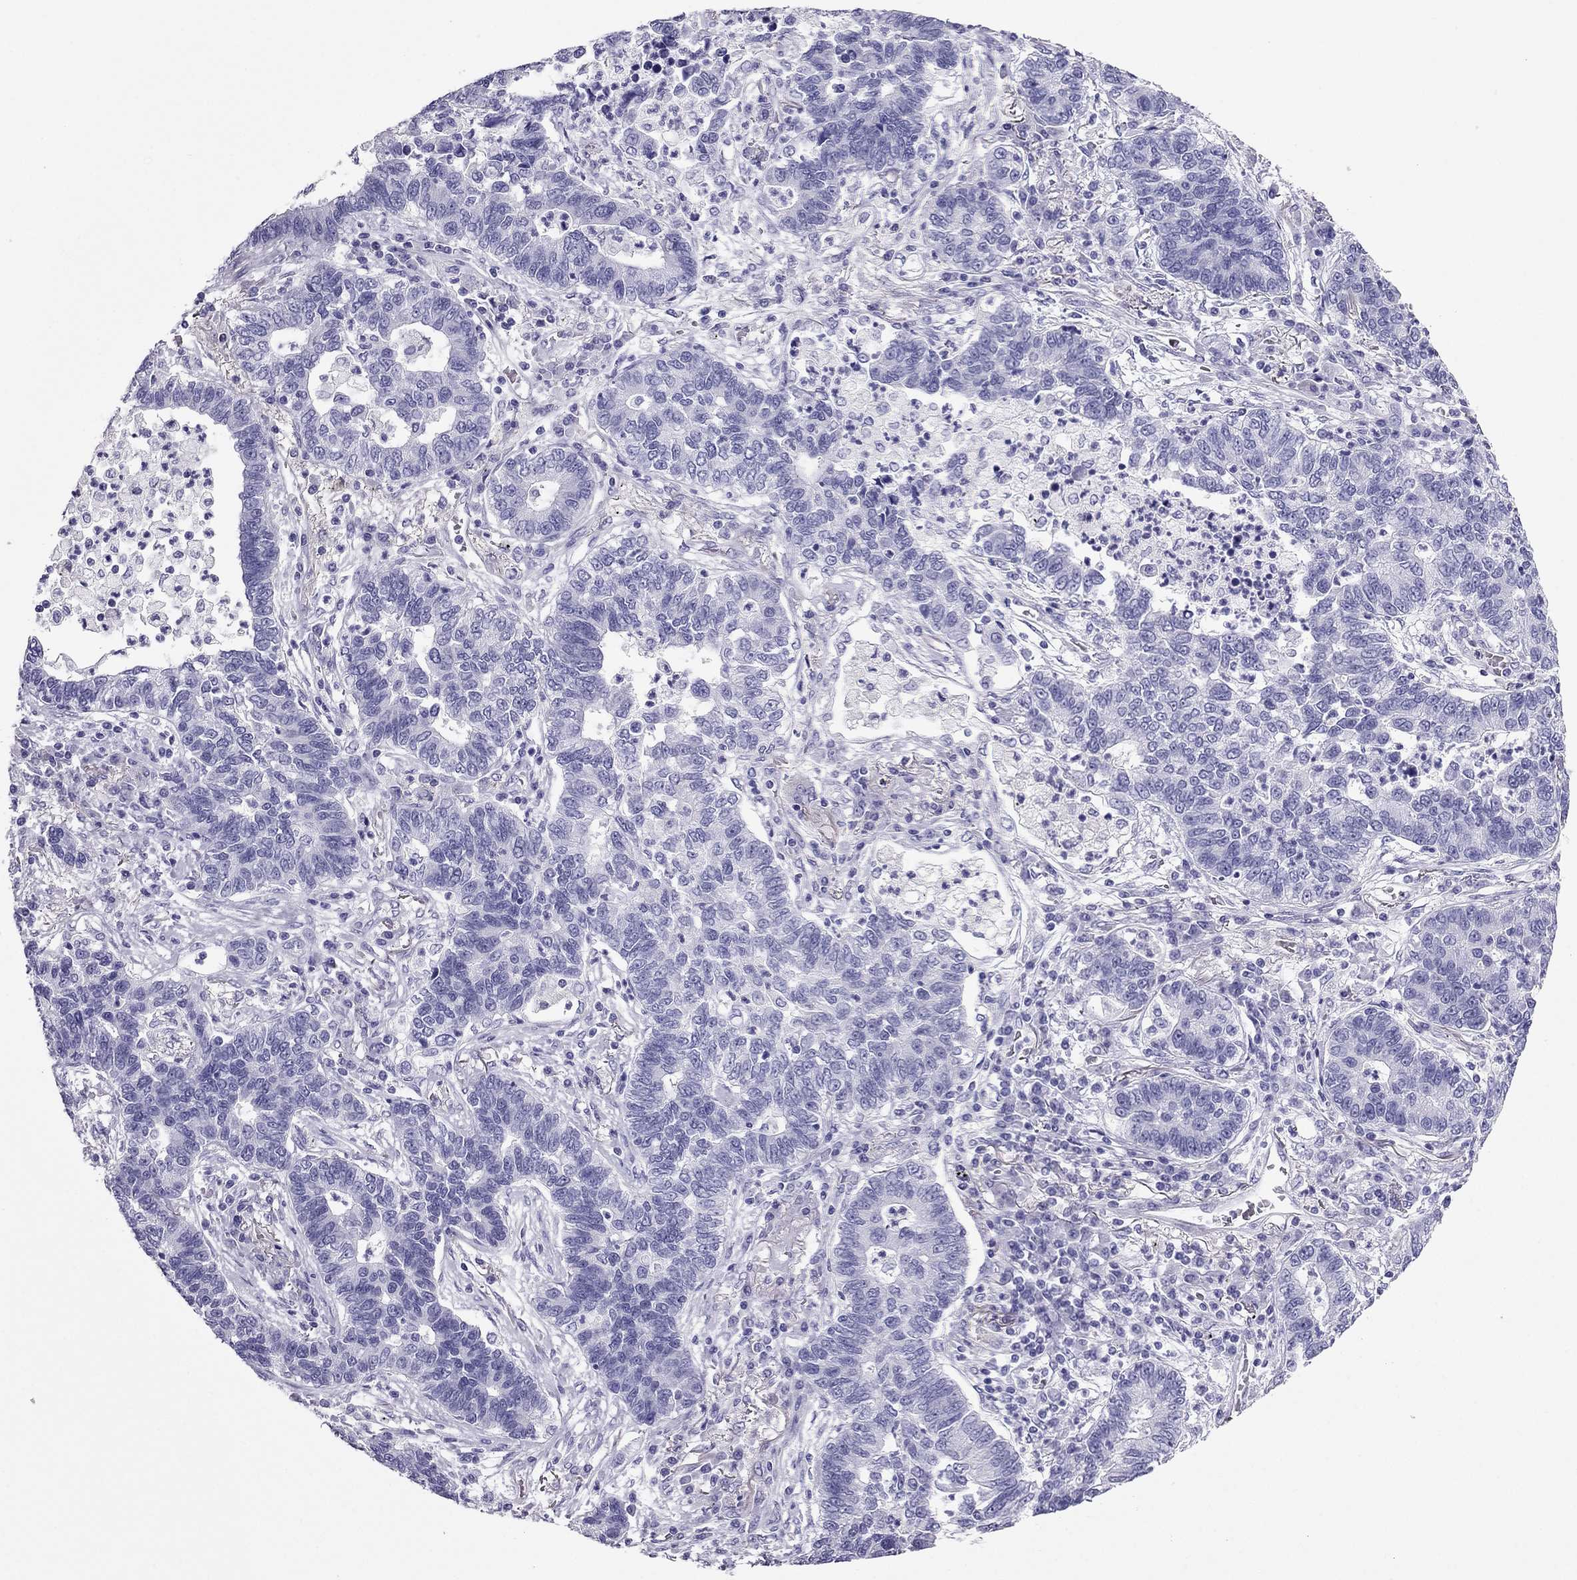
{"staining": {"intensity": "negative", "quantity": "none", "location": "none"}, "tissue": "lung cancer", "cell_type": "Tumor cells", "image_type": "cancer", "snomed": [{"axis": "morphology", "description": "Adenocarcinoma, NOS"}, {"axis": "topography", "description": "Lung"}], "caption": "A photomicrograph of adenocarcinoma (lung) stained for a protein demonstrates no brown staining in tumor cells.", "gene": "PDE6A", "patient": {"sex": "female", "age": 57}}